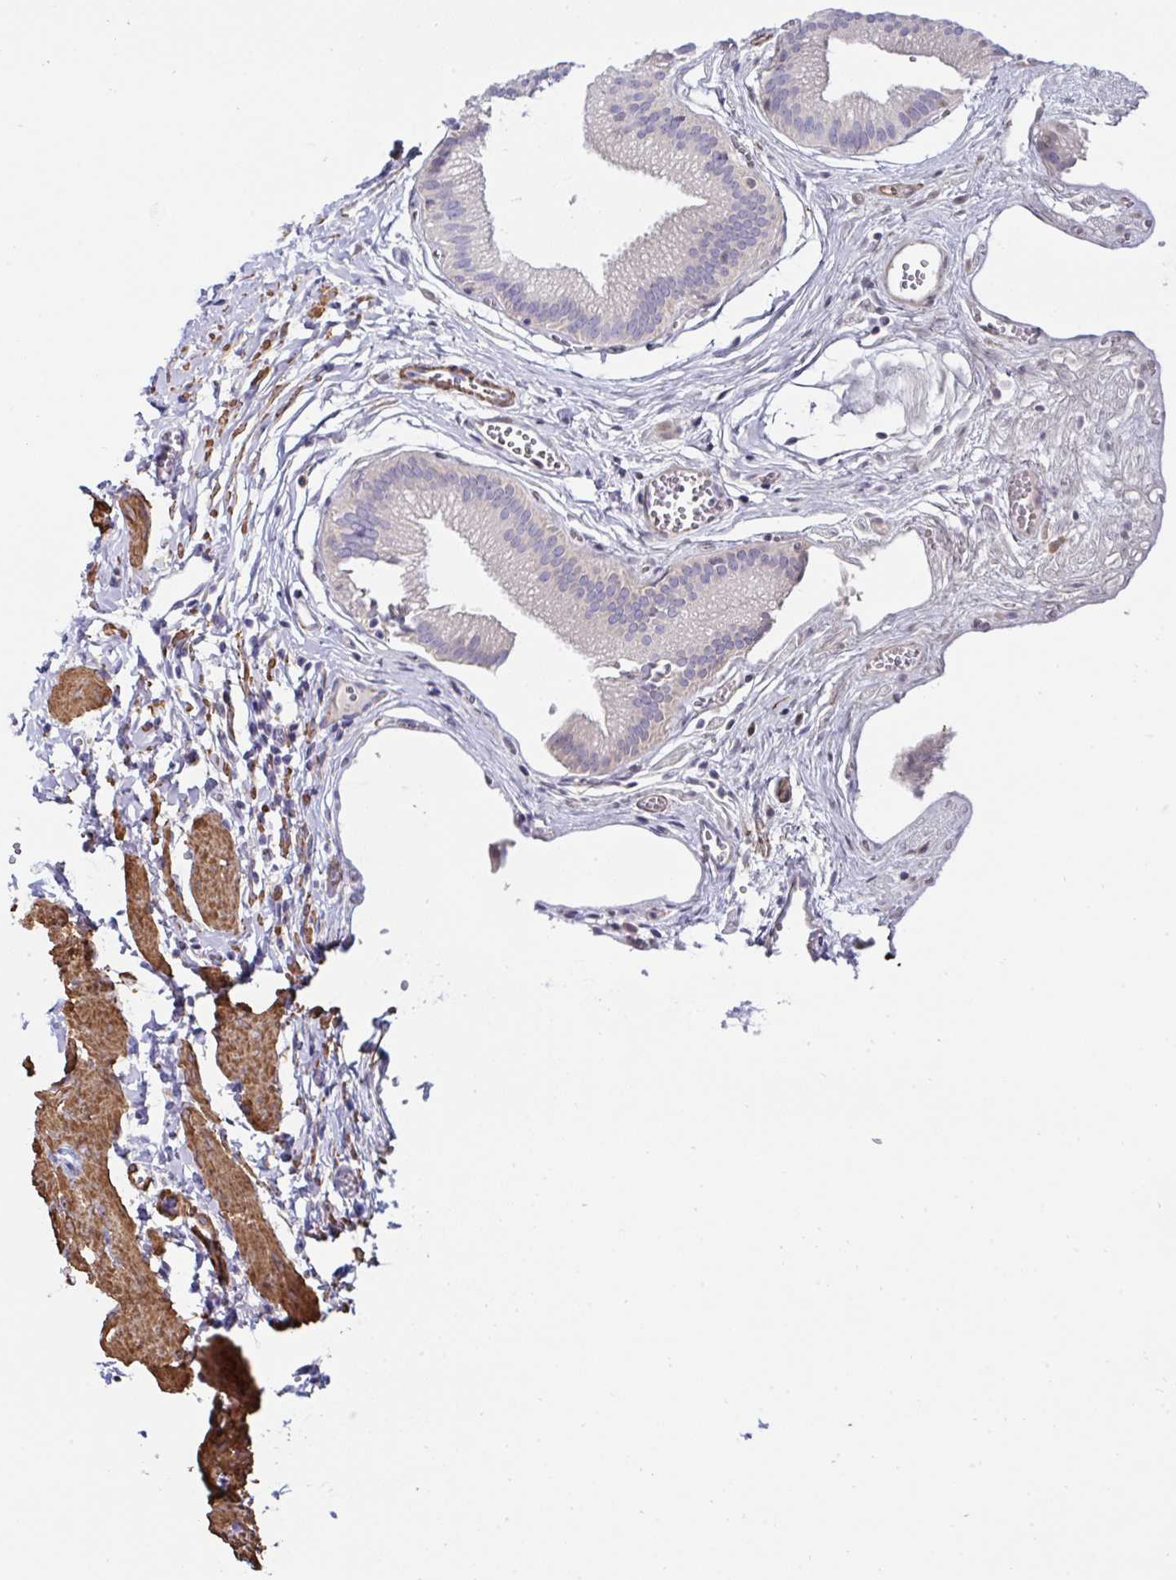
{"staining": {"intensity": "moderate", "quantity": "<25%", "location": "cytoplasmic/membranous"}, "tissue": "gallbladder", "cell_type": "Glandular cells", "image_type": "normal", "snomed": [{"axis": "morphology", "description": "Normal tissue, NOS"}, {"axis": "topography", "description": "Gallbladder"}, {"axis": "topography", "description": "Peripheral nerve tissue"}], "caption": "Immunohistochemistry (IHC) of benign gallbladder displays low levels of moderate cytoplasmic/membranous positivity in approximately <25% of glandular cells.", "gene": "FBXL13", "patient": {"sex": "male", "age": 17}}